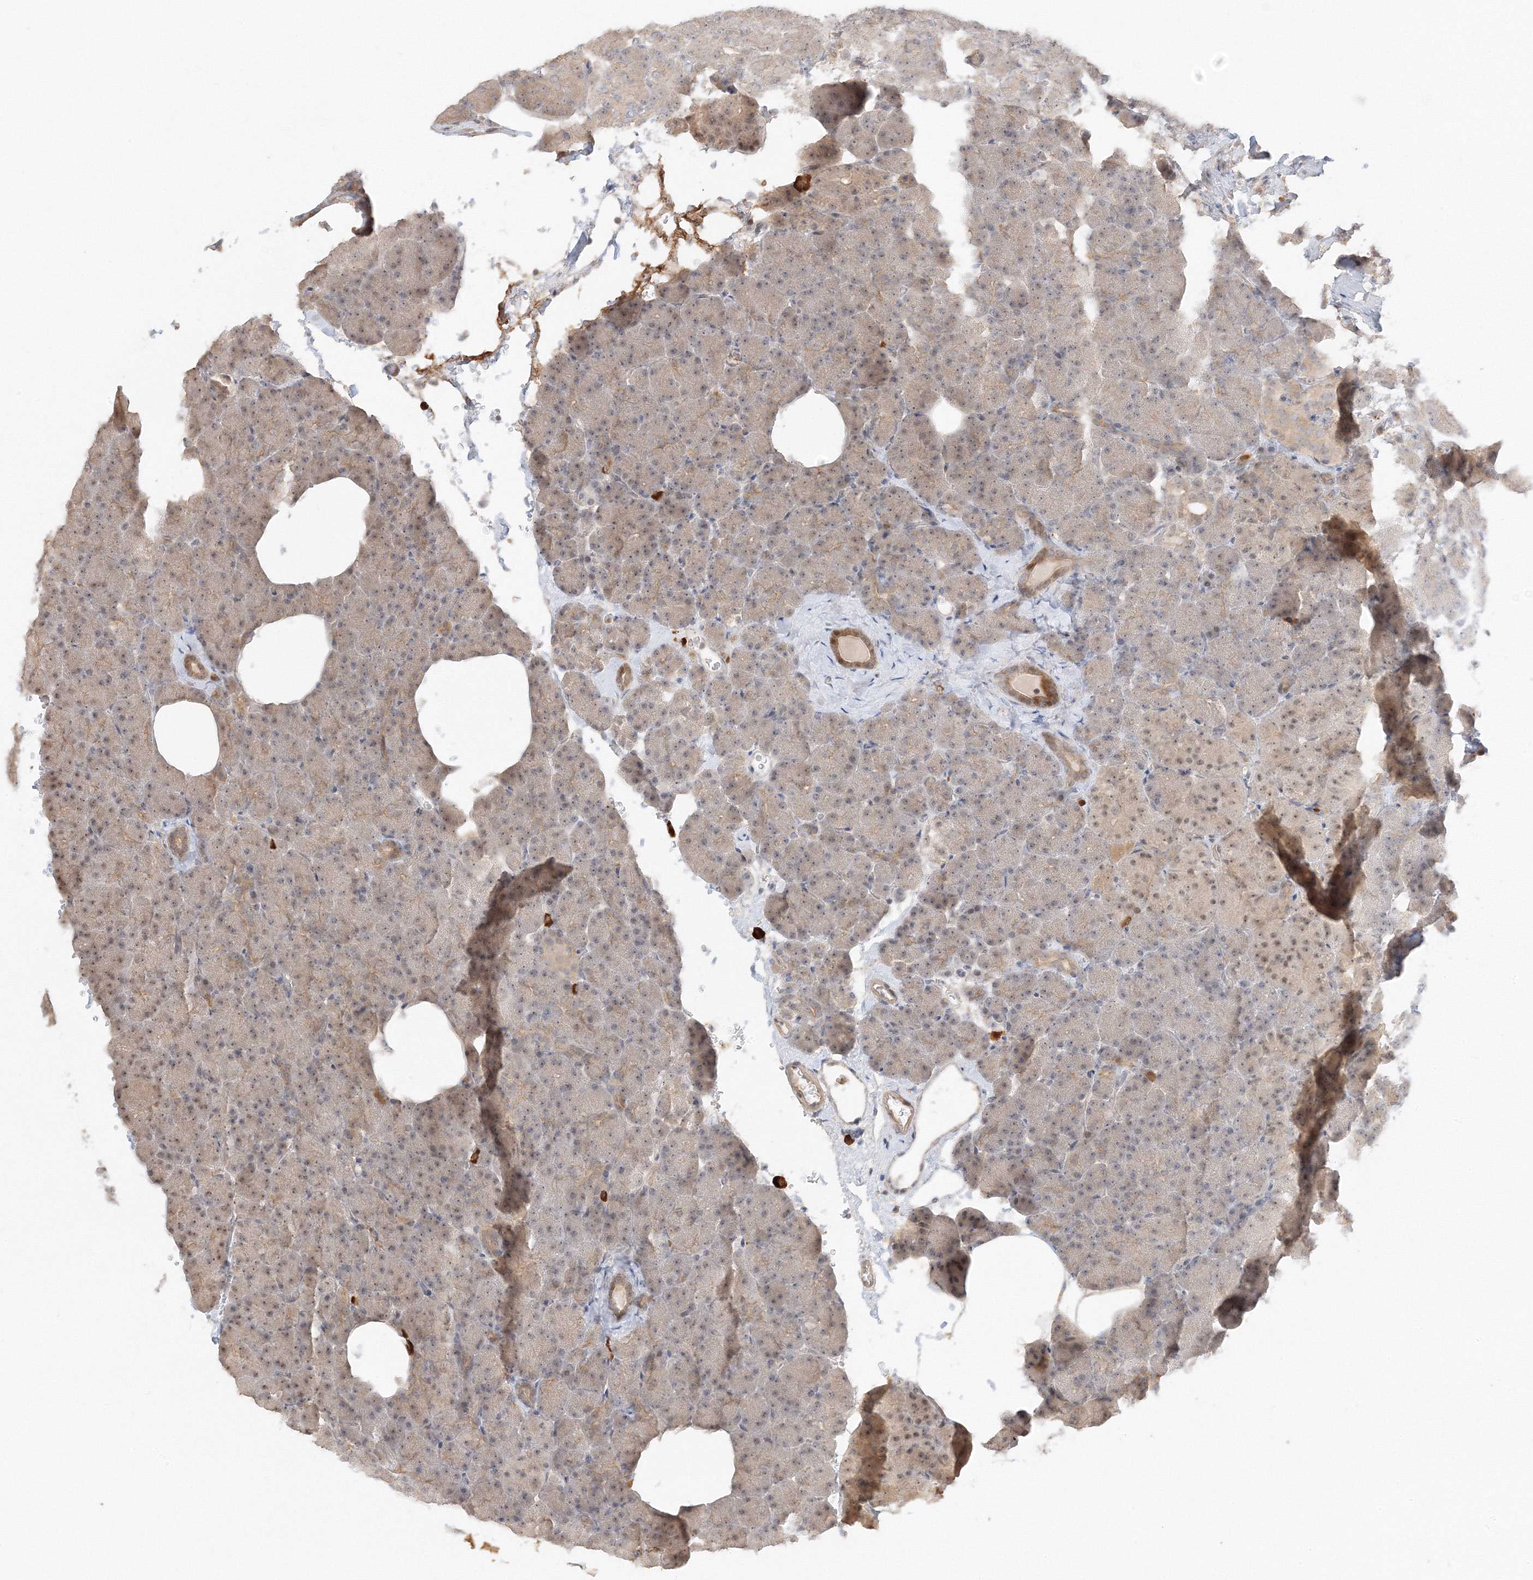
{"staining": {"intensity": "moderate", "quantity": "25%-75%", "location": "nuclear"}, "tissue": "pancreas", "cell_type": "Exocrine glandular cells", "image_type": "normal", "snomed": [{"axis": "morphology", "description": "Normal tissue, NOS"}, {"axis": "morphology", "description": "Carcinoid, malignant, NOS"}, {"axis": "topography", "description": "Pancreas"}], "caption": "Protein positivity by immunohistochemistry (IHC) shows moderate nuclear staining in approximately 25%-75% of exocrine glandular cells in normal pancreas. Using DAB (3,3'-diaminobenzidine) (brown) and hematoxylin (blue) stains, captured at high magnification using brightfield microscopy.", "gene": "ETAA1", "patient": {"sex": "female", "age": 35}}